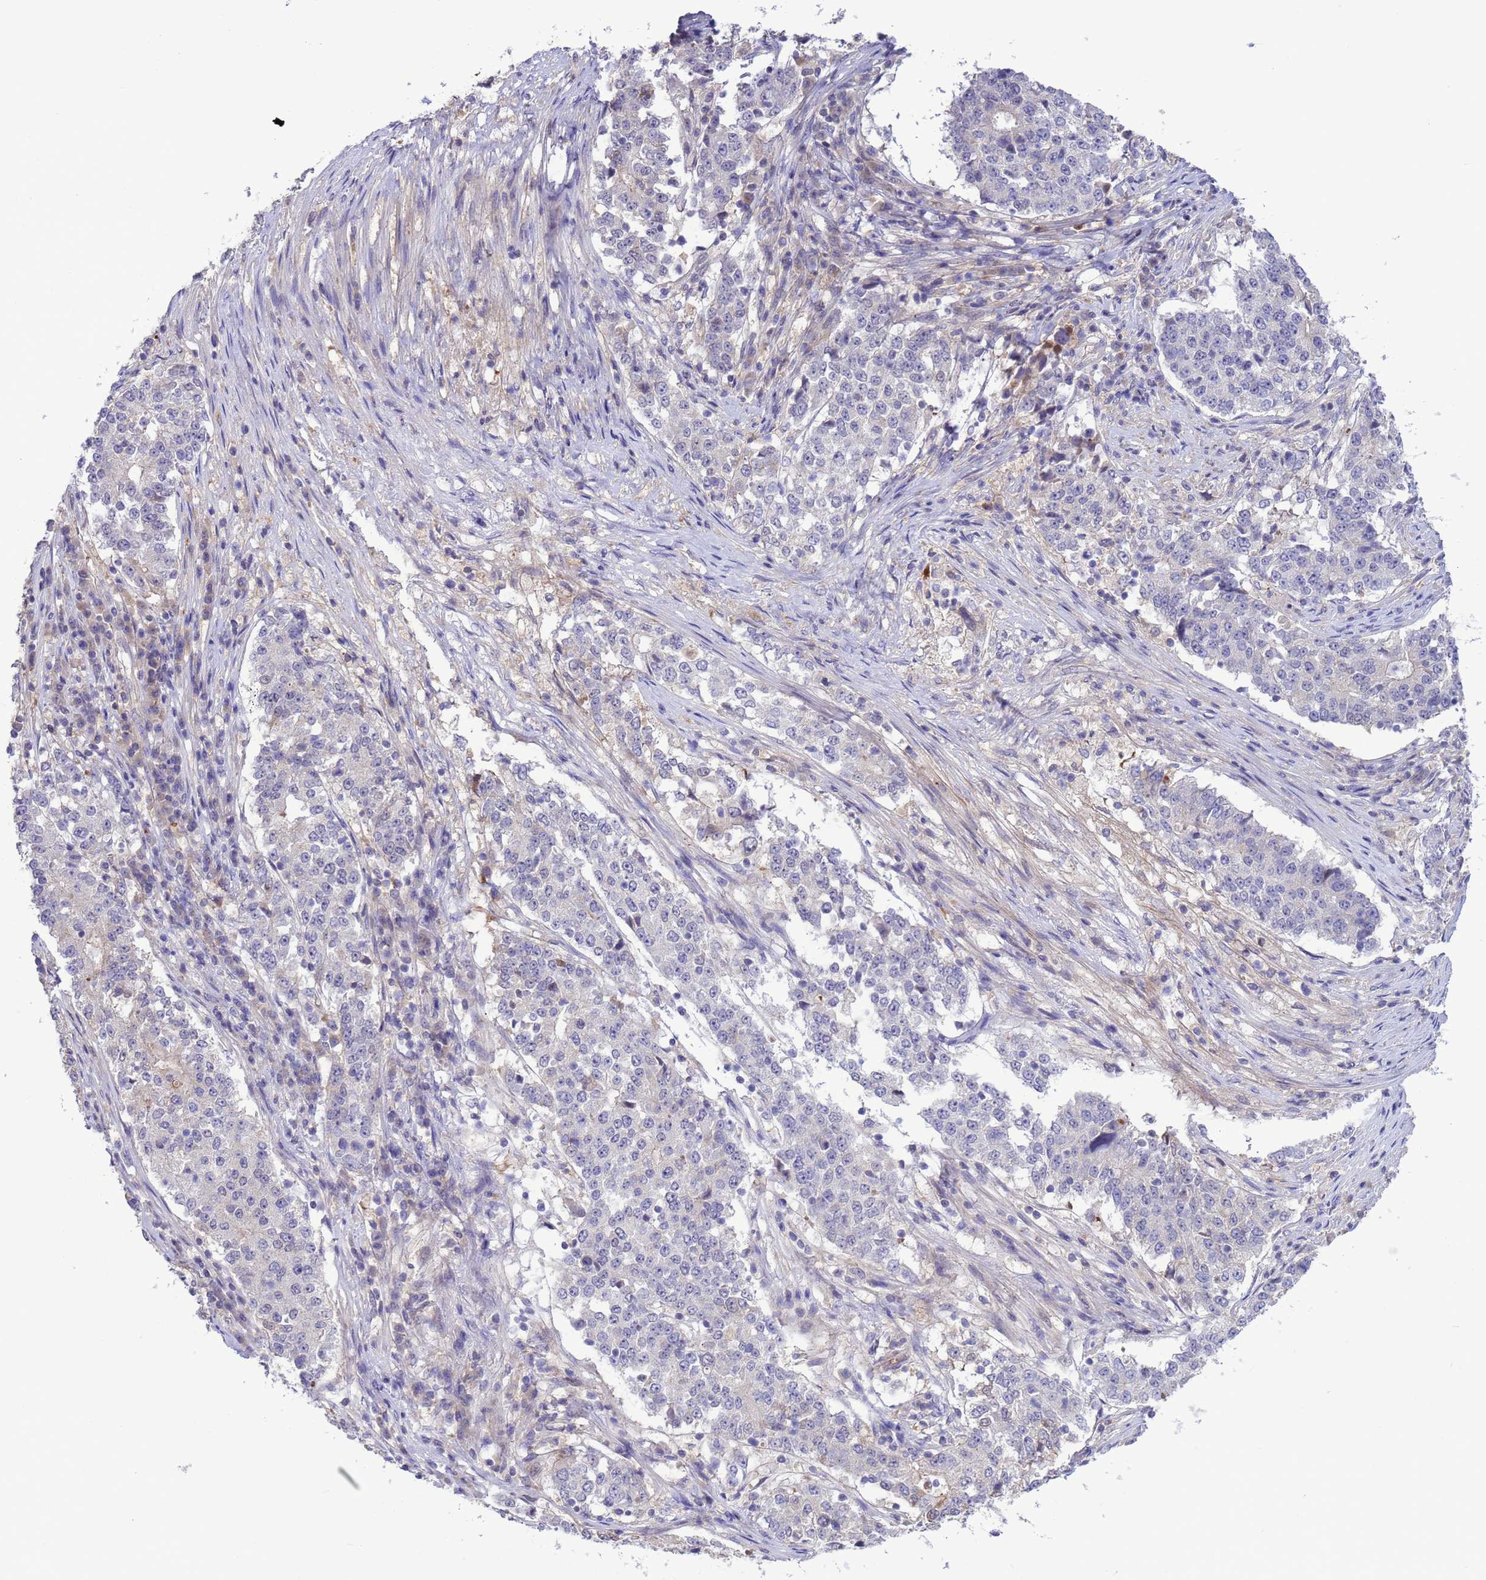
{"staining": {"intensity": "negative", "quantity": "none", "location": "none"}, "tissue": "stomach cancer", "cell_type": "Tumor cells", "image_type": "cancer", "snomed": [{"axis": "morphology", "description": "Adenocarcinoma, NOS"}, {"axis": "topography", "description": "Stomach"}], "caption": "A high-resolution photomicrograph shows immunohistochemistry (IHC) staining of adenocarcinoma (stomach), which shows no significant staining in tumor cells.", "gene": "GJA10", "patient": {"sex": "male", "age": 59}}